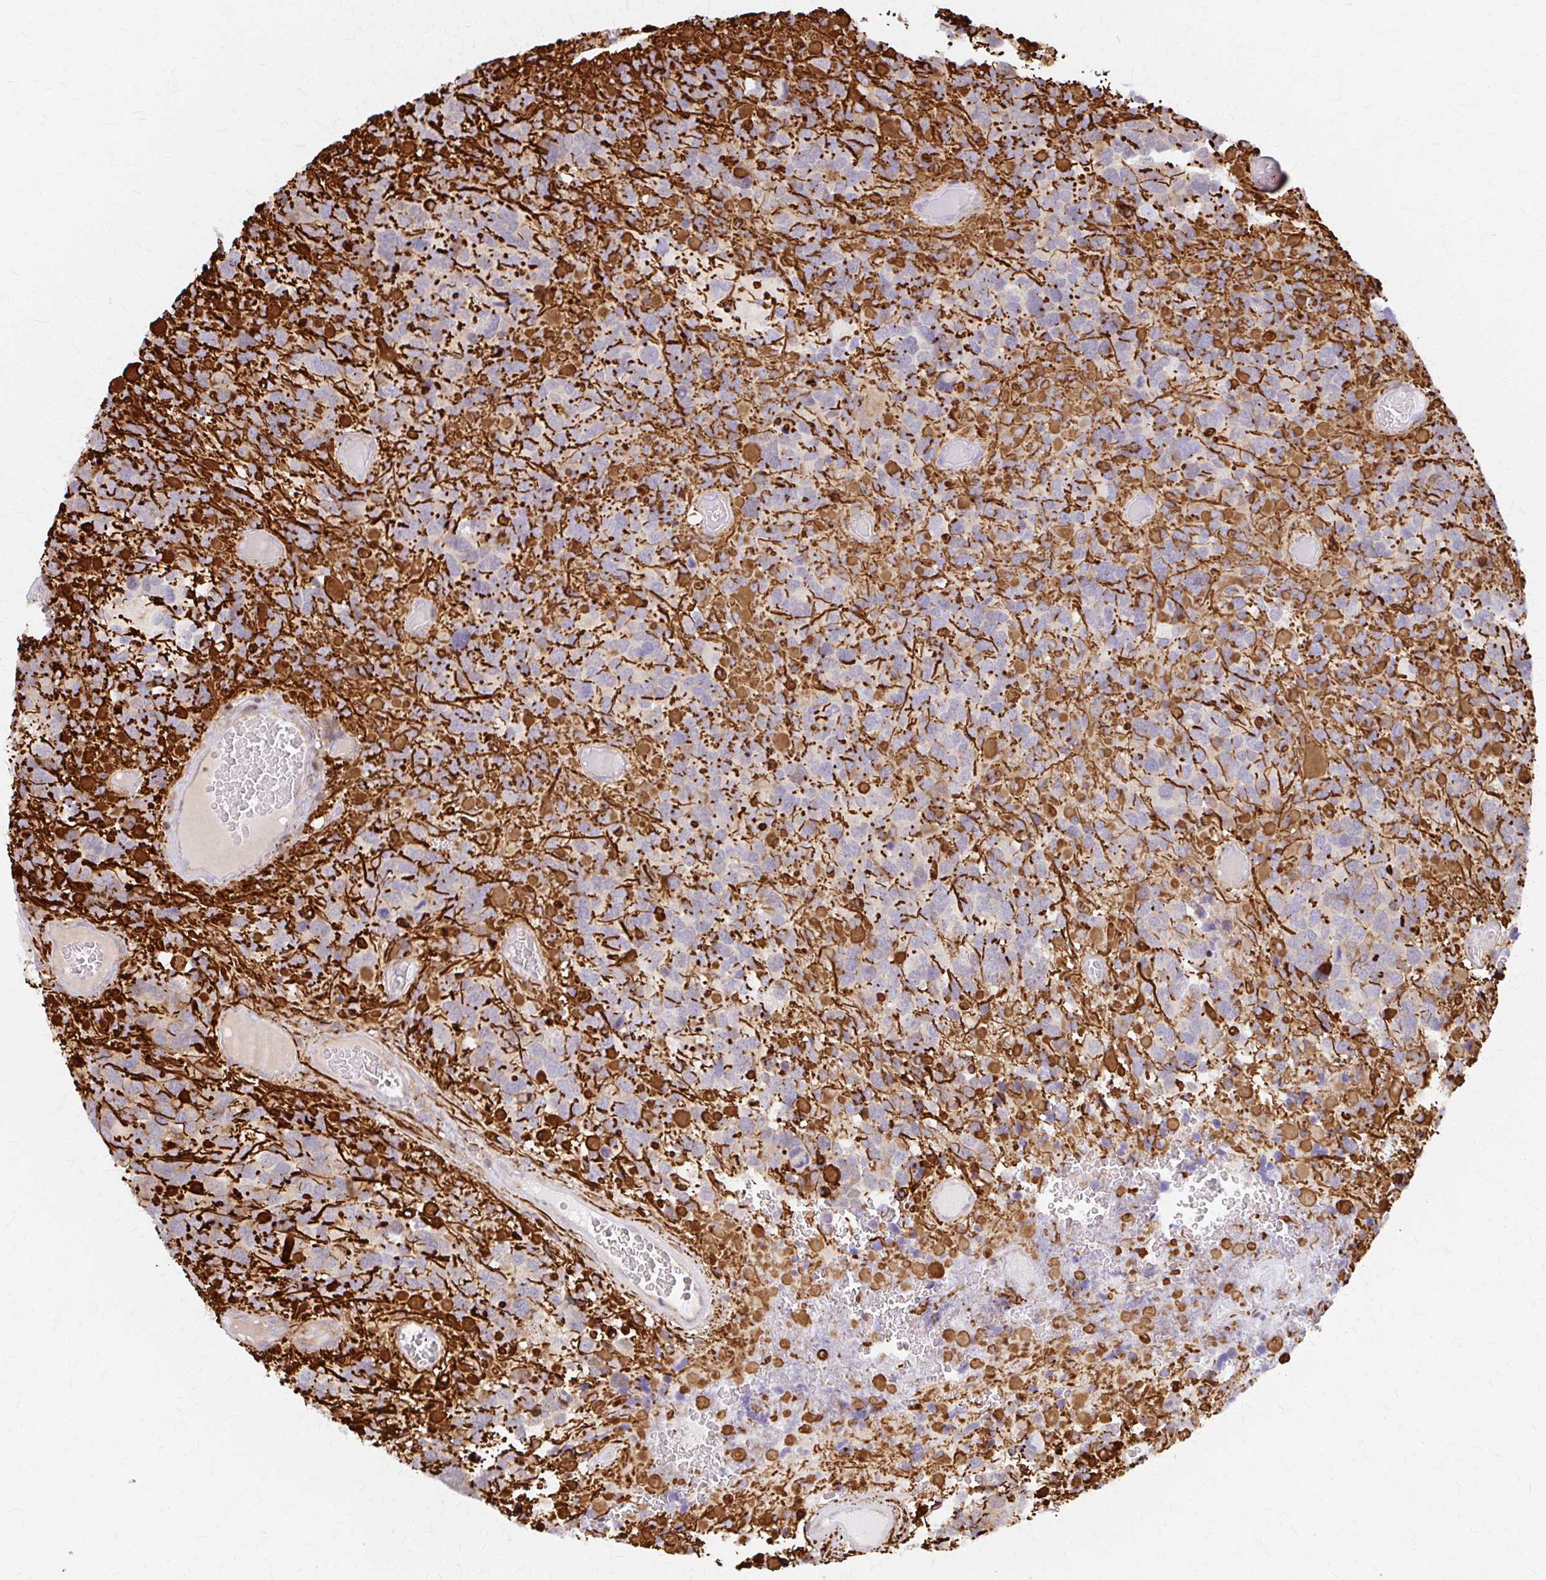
{"staining": {"intensity": "negative", "quantity": "none", "location": "none"}, "tissue": "glioma", "cell_type": "Tumor cells", "image_type": "cancer", "snomed": [{"axis": "morphology", "description": "Glioma, malignant, High grade"}, {"axis": "topography", "description": "Brain"}], "caption": "Photomicrograph shows no significant protein staining in tumor cells of malignant glioma (high-grade).", "gene": "ARHGAP35", "patient": {"sex": "female", "age": 40}}